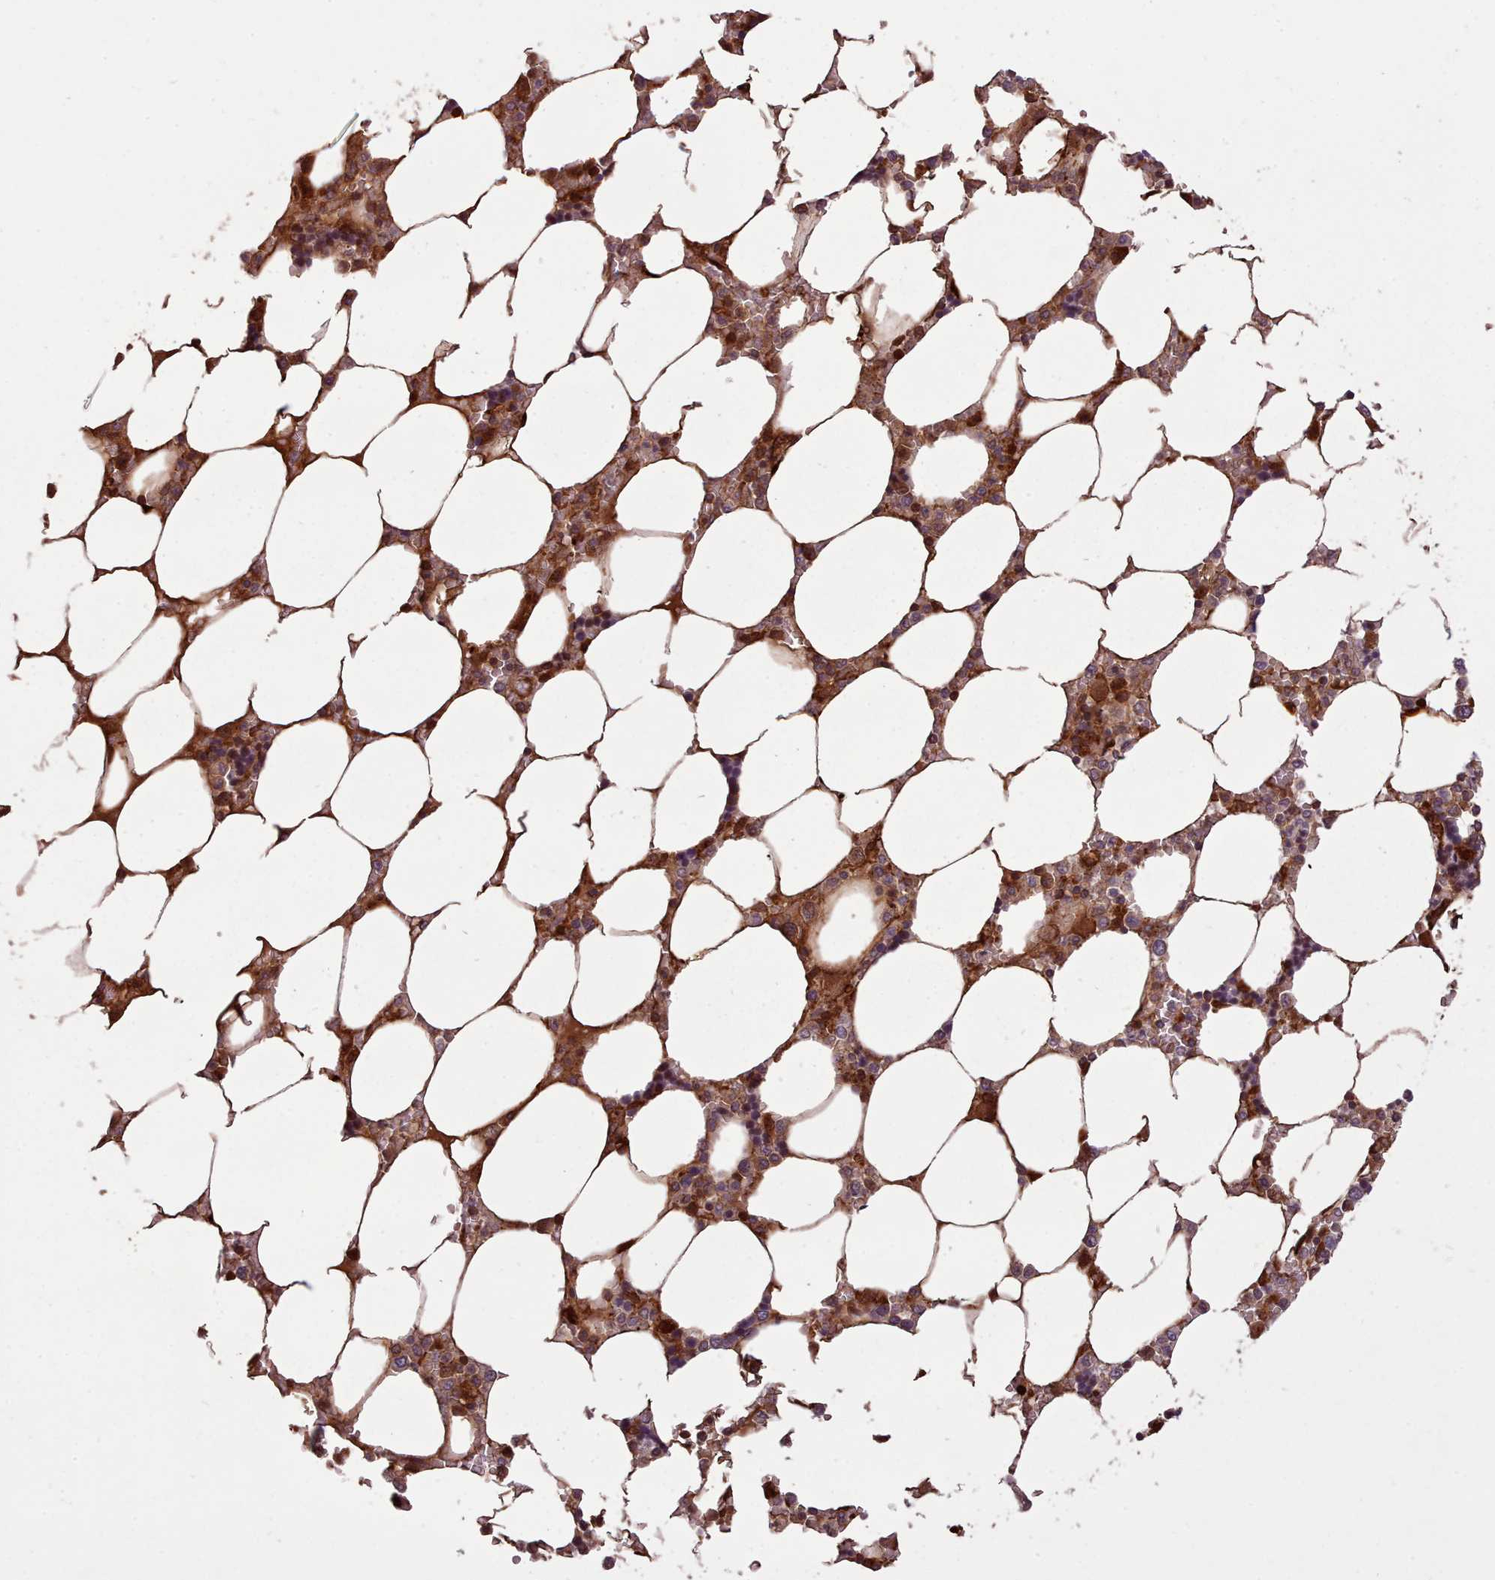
{"staining": {"intensity": "strong", "quantity": "25%-75%", "location": "cytoplasmic/membranous,nuclear"}, "tissue": "bone marrow", "cell_type": "Hematopoietic cells", "image_type": "normal", "snomed": [{"axis": "morphology", "description": "Normal tissue, NOS"}, {"axis": "topography", "description": "Bone marrow"}], "caption": "Immunohistochemistry histopathology image of benign human bone marrow stained for a protein (brown), which demonstrates high levels of strong cytoplasmic/membranous,nuclear positivity in about 25%-75% of hematopoietic cells.", "gene": "NLRP7", "patient": {"sex": "male", "age": 64}}